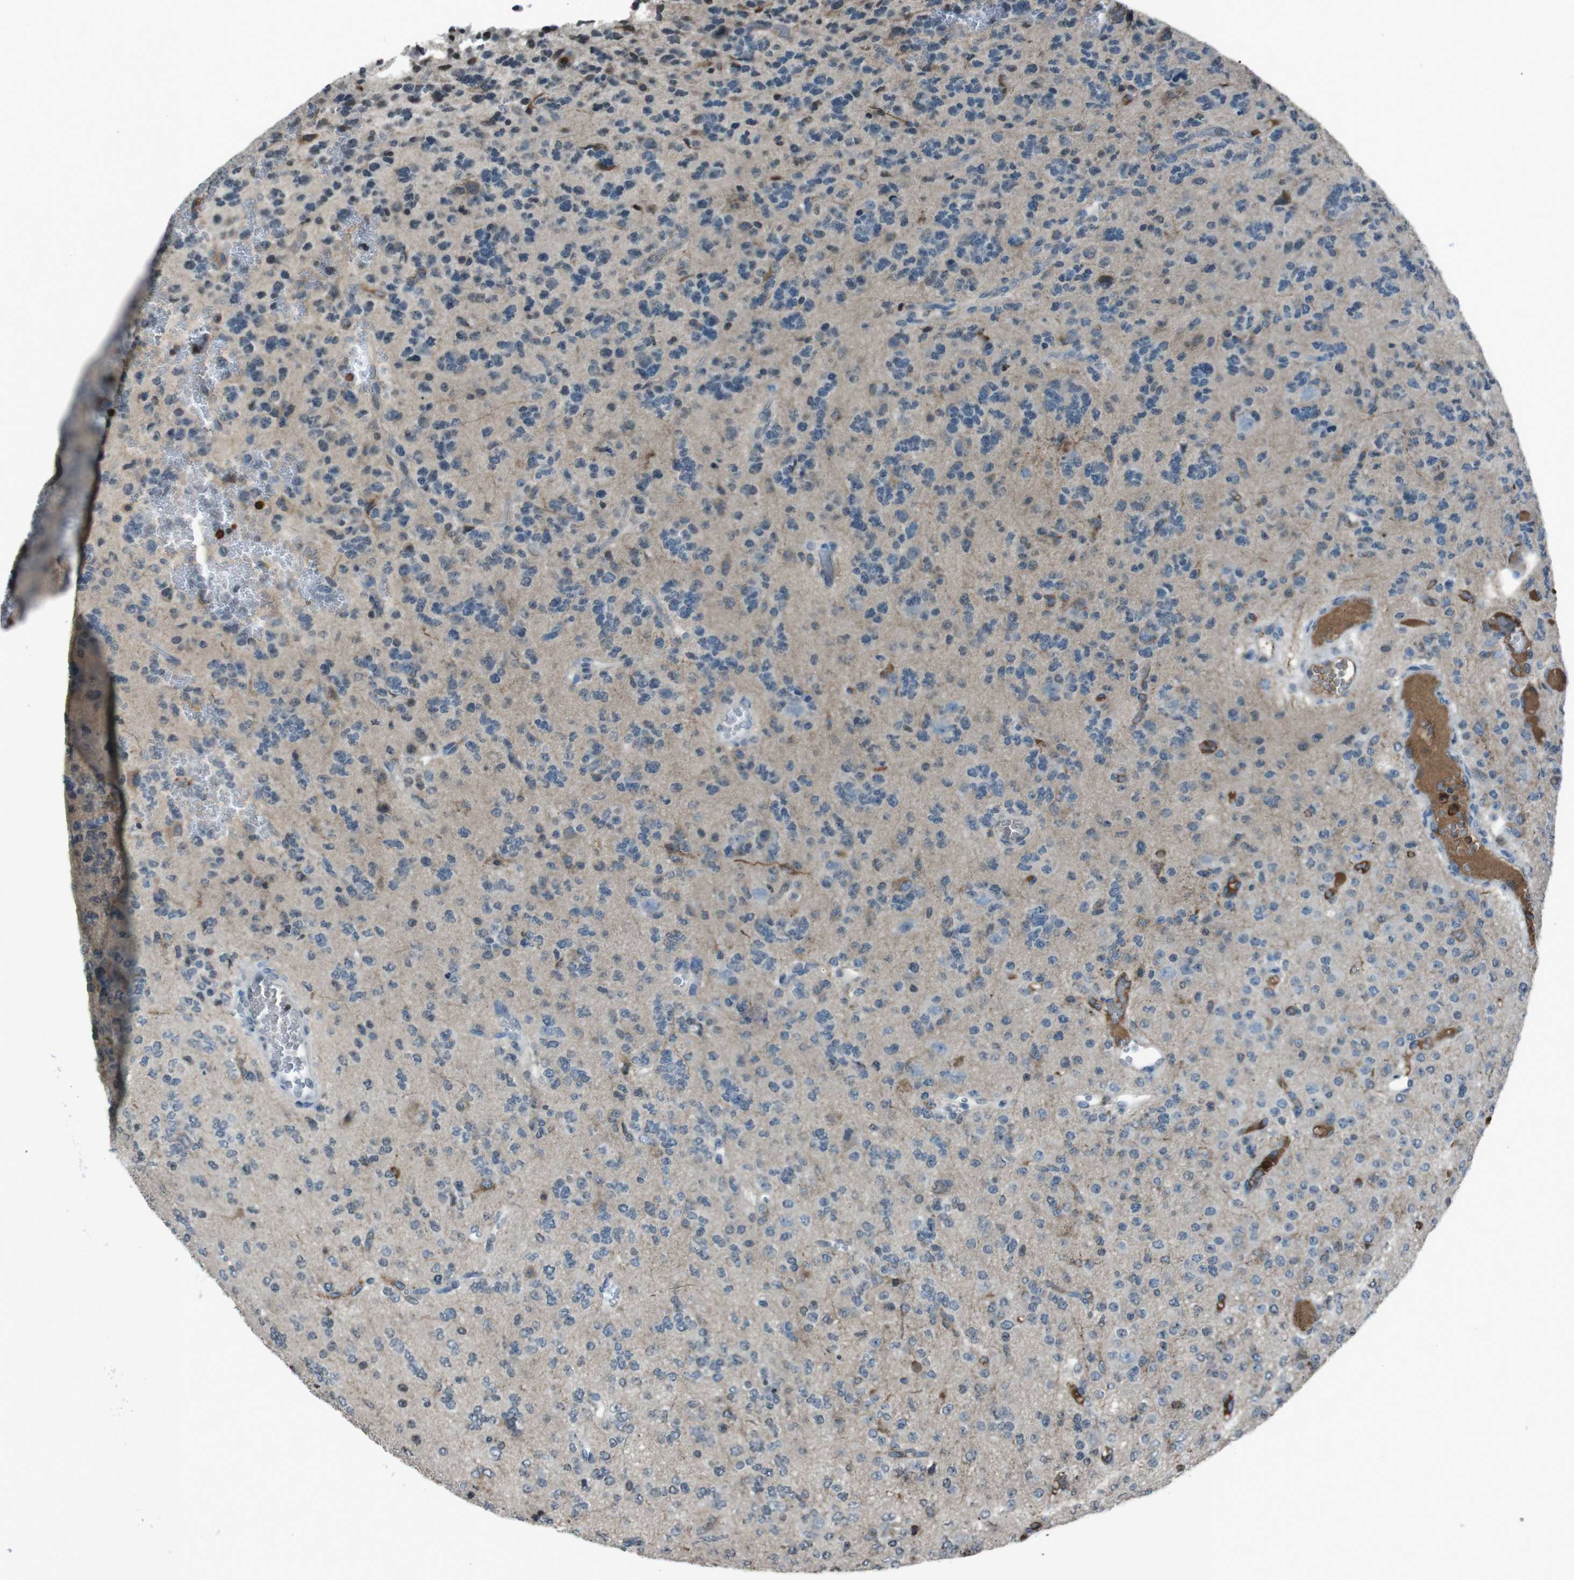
{"staining": {"intensity": "moderate", "quantity": "<25%", "location": "cytoplasmic/membranous"}, "tissue": "glioma", "cell_type": "Tumor cells", "image_type": "cancer", "snomed": [{"axis": "morphology", "description": "Glioma, malignant, Low grade"}, {"axis": "topography", "description": "Brain"}], "caption": "Brown immunohistochemical staining in human malignant glioma (low-grade) exhibits moderate cytoplasmic/membranous staining in about <25% of tumor cells.", "gene": "UGT1A6", "patient": {"sex": "male", "age": 38}}